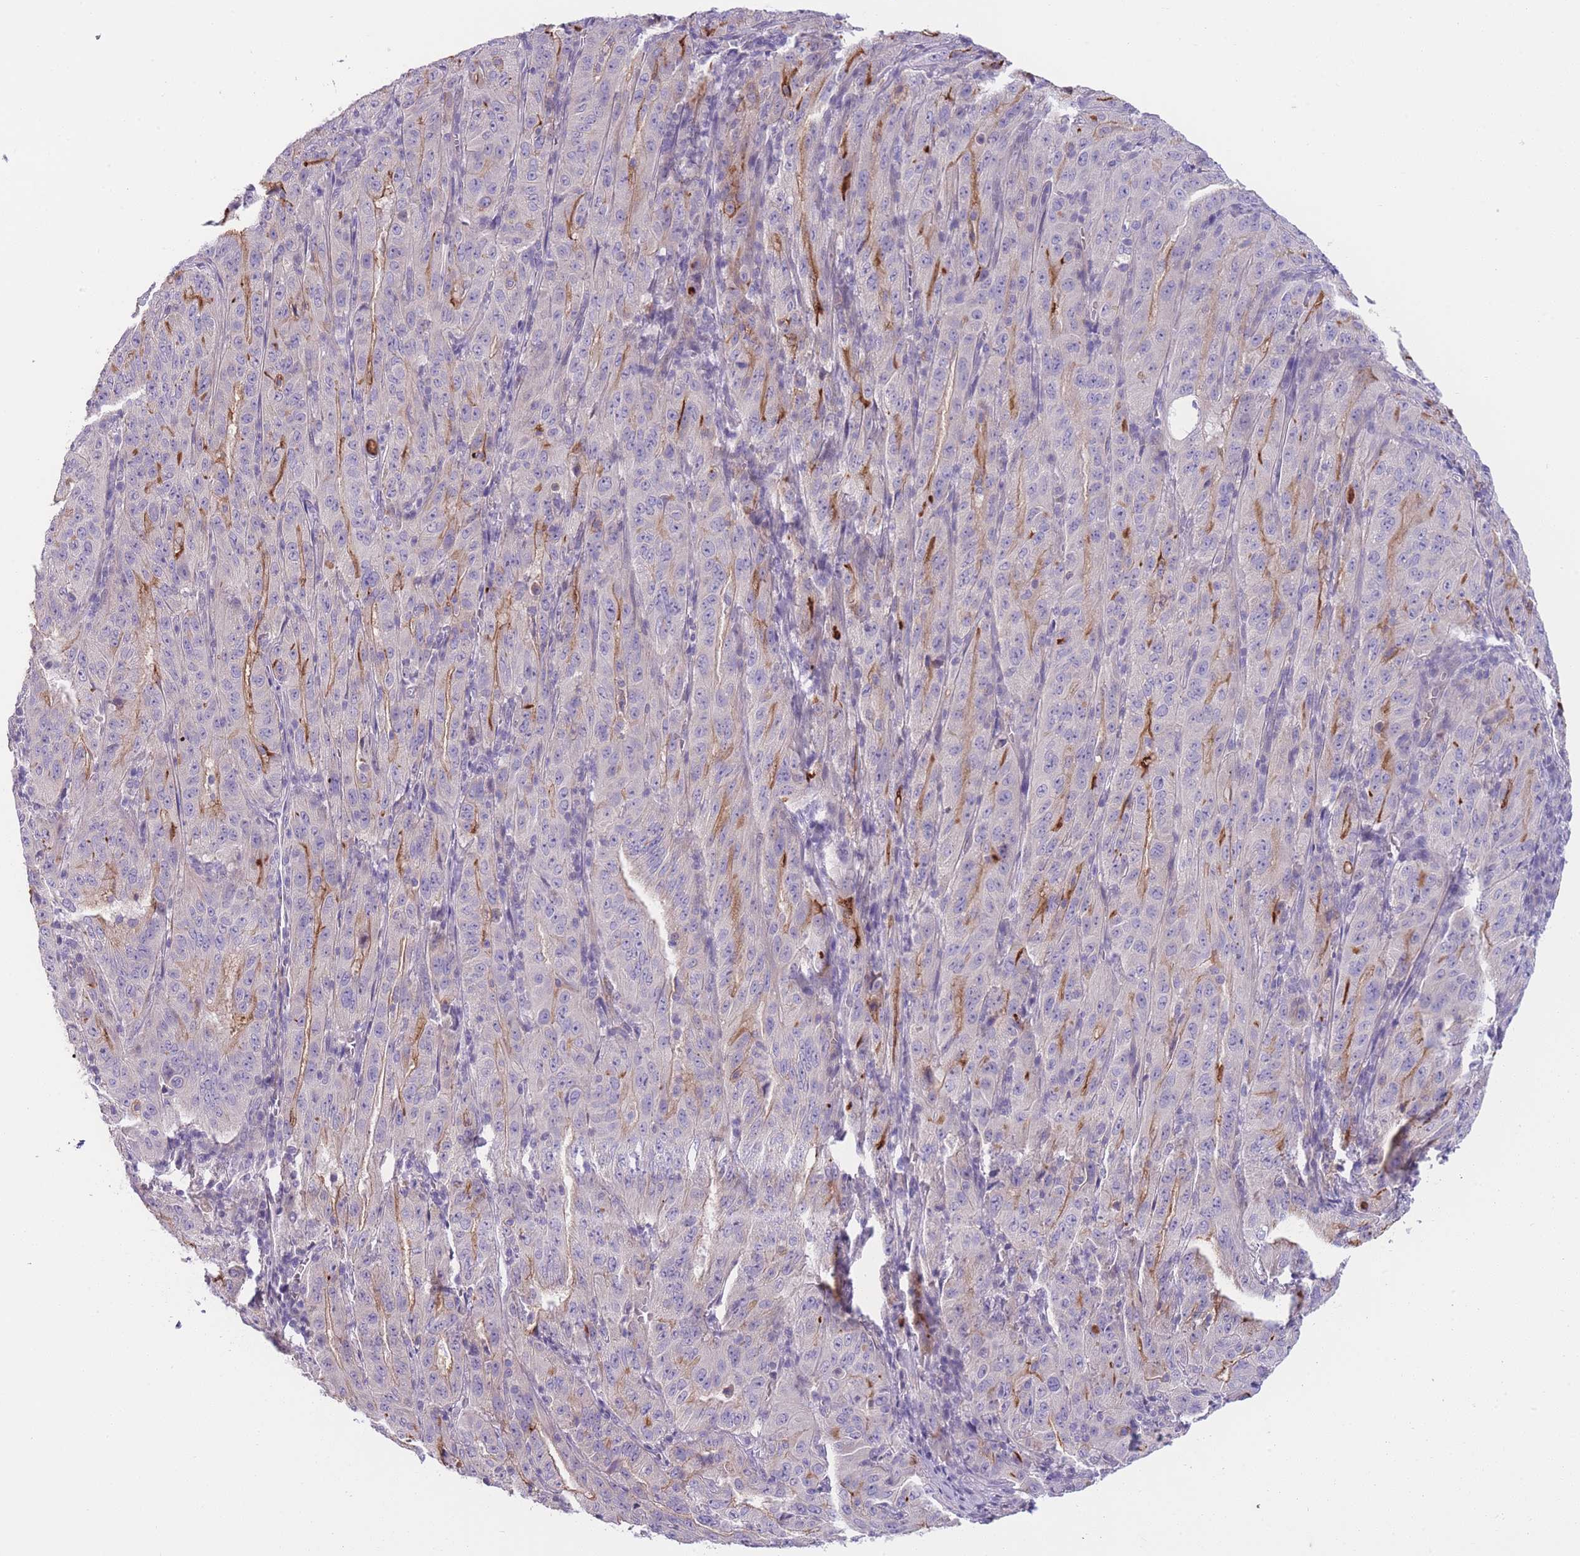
{"staining": {"intensity": "moderate", "quantity": "<25%", "location": "cytoplasmic/membranous"}, "tissue": "pancreatic cancer", "cell_type": "Tumor cells", "image_type": "cancer", "snomed": [{"axis": "morphology", "description": "Adenocarcinoma, NOS"}, {"axis": "topography", "description": "Pancreas"}], "caption": "Protein analysis of adenocarcinoma (pancreatic) tissue shows moderate cytoplasmic/membranous expression in about <25% of tumor cells.", "gene": "FAM124A", "patient": {"sex": "male", "age": 63}}